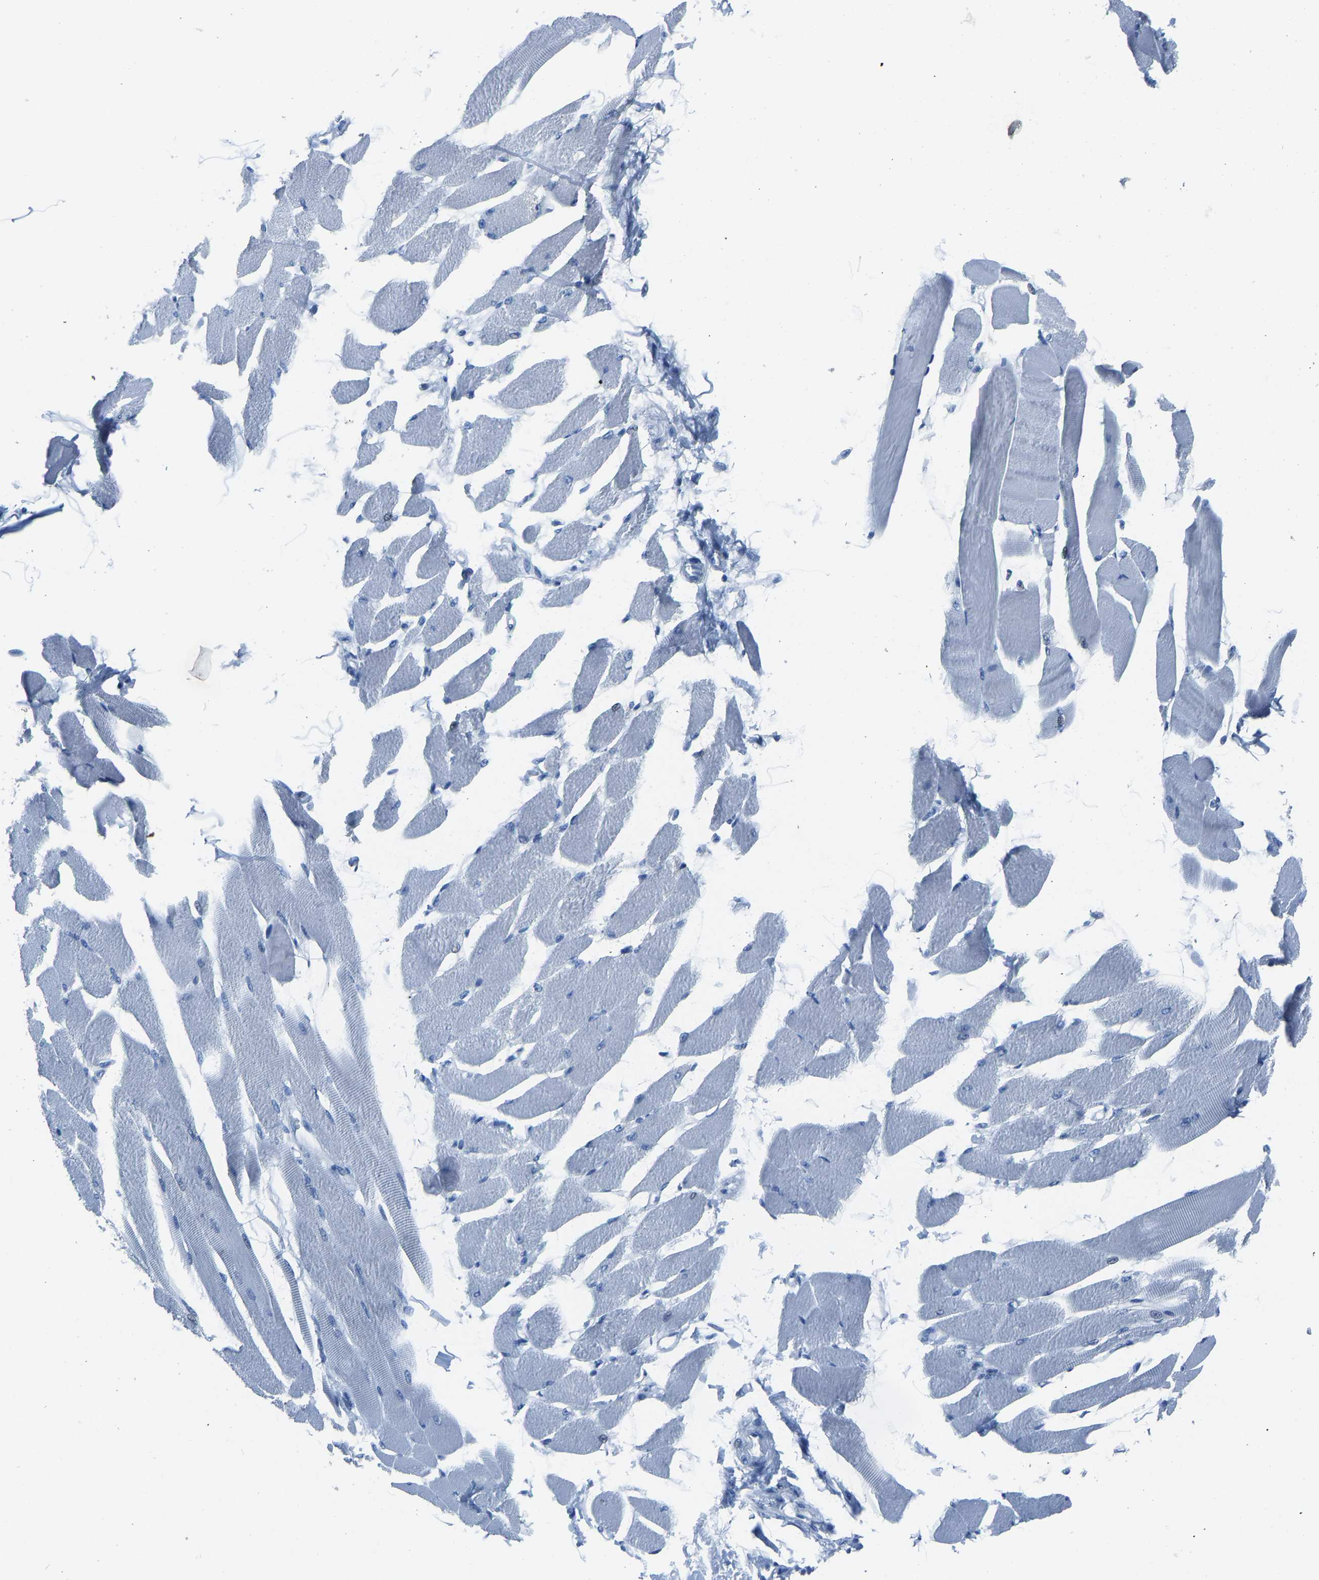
{"staining": {"intensity": "negative", "quantity": "none", "location": "none"}, "tissue": "skeletal muscle", "cell_type": "Myocytes", "image_type": "normal", "snomed": [{"axis": "morphology", "description": "Normal tissue, NOS"}, {"axis": "topography", "description": "Skeletal muscle"}, {"axis": "topography", "description": "Peripheral nerve tissue"}], "caption": "Skeletal muscle stained for a protein using immunohistochemistry reveals no staining myocytes.", "gene": "SERPINB3", "patient": {"sex": "female", "age": 84}}